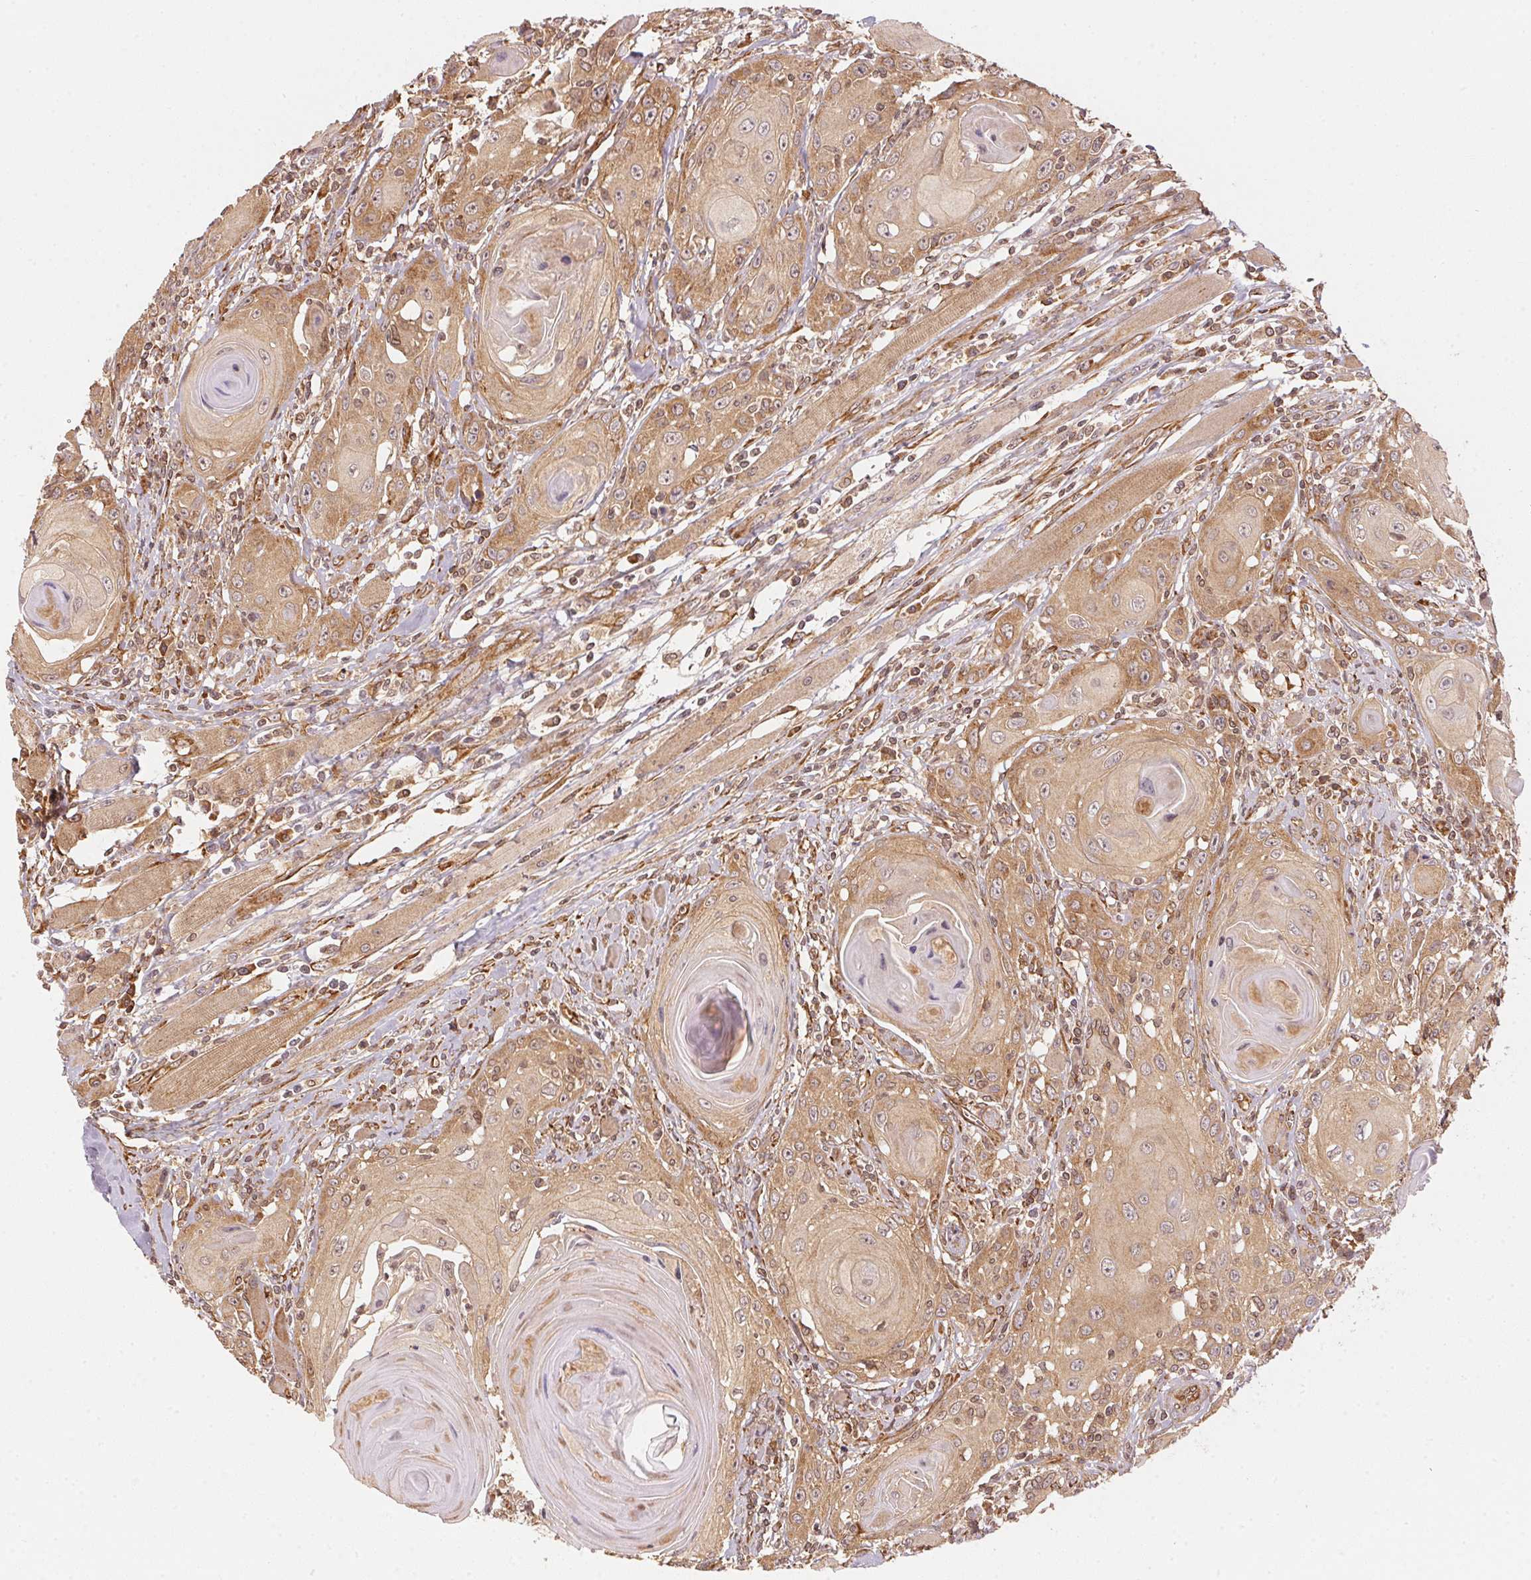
{"staining": {"intensity": "moderate", "quantity": "25%-75%", "location": "cytoplasmic/membranous"}, "tissue": "head and neck cancer", "cell_type": "Tumor cells", "image_type": "cancer", "snomed": [{"axis": "morphology", "description": "Squamous cell carcinoma, NOS"}, {"axis": "topography", "description": "Head-Neck"}], "caption": "Immunohistochemical staining of head and neck squamous cell carcinoma demonstrates medium levels of moderate cytoplasmic/membranous positivity in about 25%-75% of tumor cells.", "gene": "STRN4", "patient": {"sex": "female", "age": 80}}